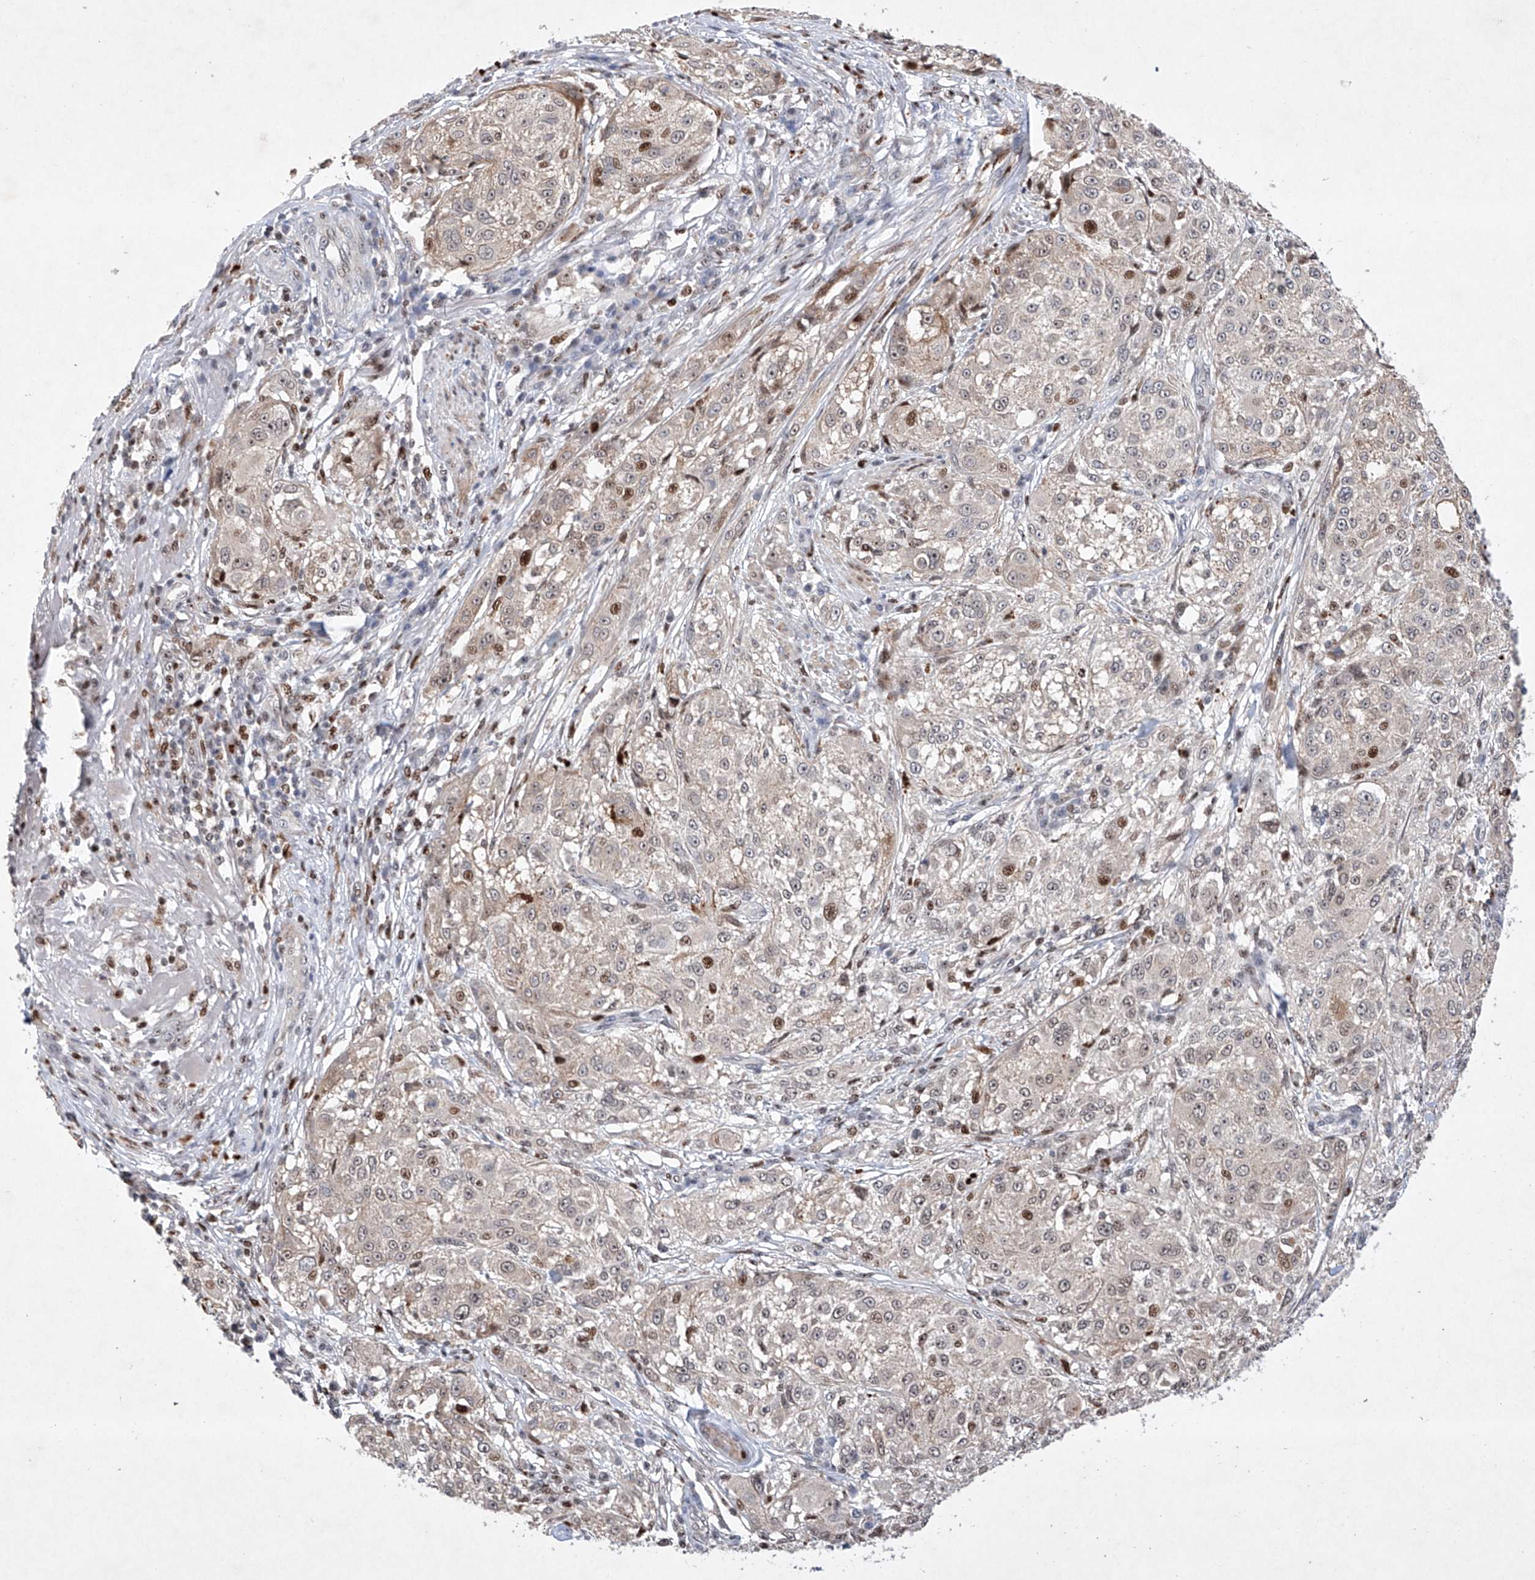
{"staining": {"intensity": "moderate", "quantity": "<25%", "location": "nuclear"}, "tissue": "melanoma", "cell_type": "Tumor cells", "image_type": "cancer", "snomed": [{"axis": "morphology", "description": "Necrosis, NOS"}, {"axis": "morphology", "description": "Malignant melanoma, NOS"}, {"axis": "topography", "description": "Skin"}], "caption": "Malignant melanoma stained for a protein shows moderate nuclear positivity in tumor cells.", "gene": "AFG1L", "patient": {"sex": "female", "age": 87}}